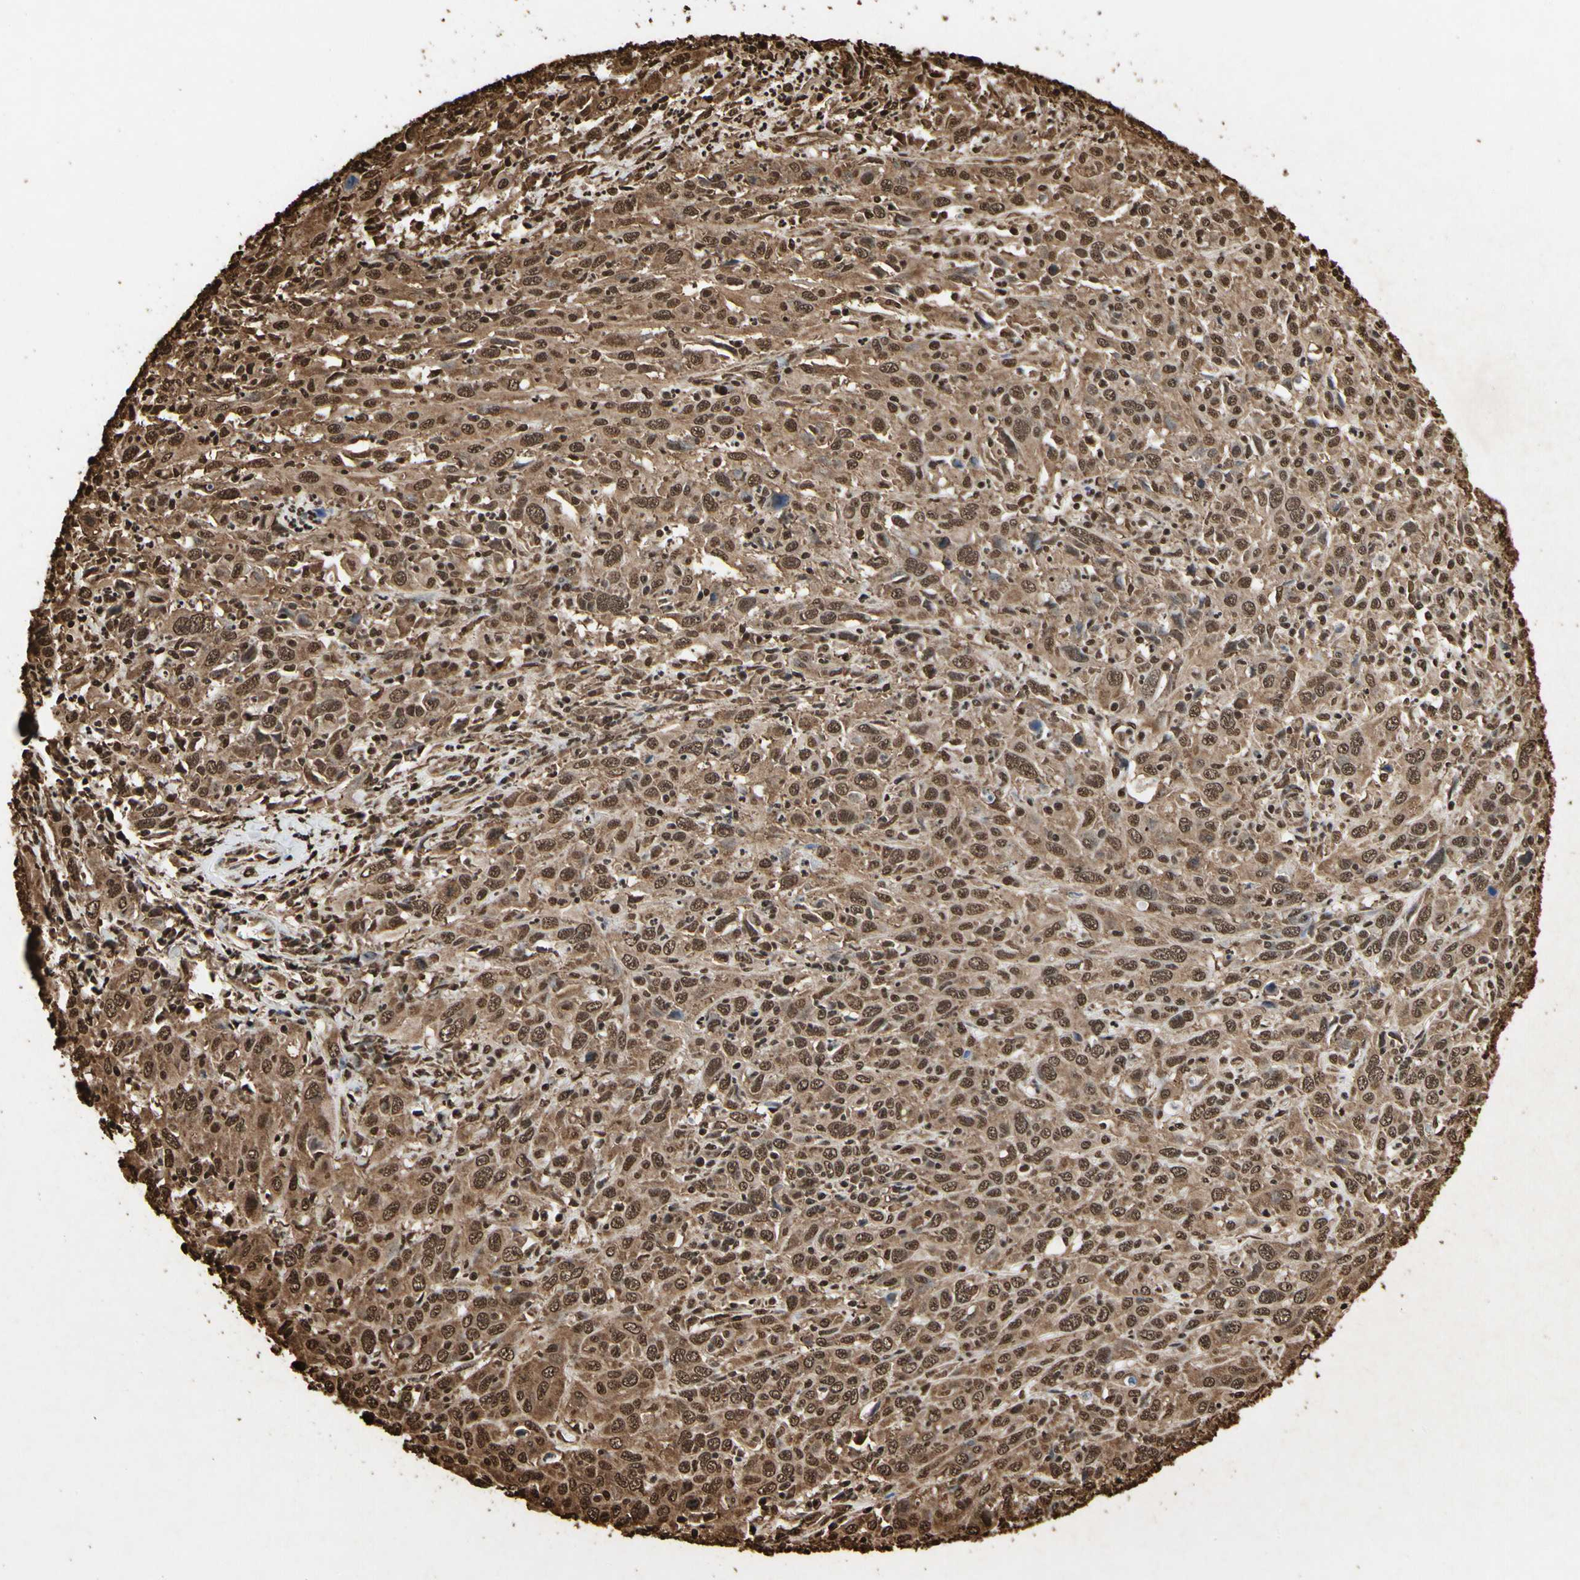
{"staining": {"intensity": "strong", "quantity": ">75%", "location": "cytoplasmic/membranous,nuclear"}, "tissue": "cervical cancer", "cell_type": "Tumor cells", "image_type": "cancer", "snomed": [{"axis": "morphology", "description": "Squamous cell carcinoma, NOS"}, {"axis": "topography", "description": "Cervix"}], "caption": "Approximately >75% of tumor cells in human cervical squamous cell carcinoma demonstrate strong cytoplasmic/membranous and nuclear protein staining as visualized by brown immunohistochemical staining.", "gene": "HNRNPK", "patient": {"sex": "female", "age": 46}}